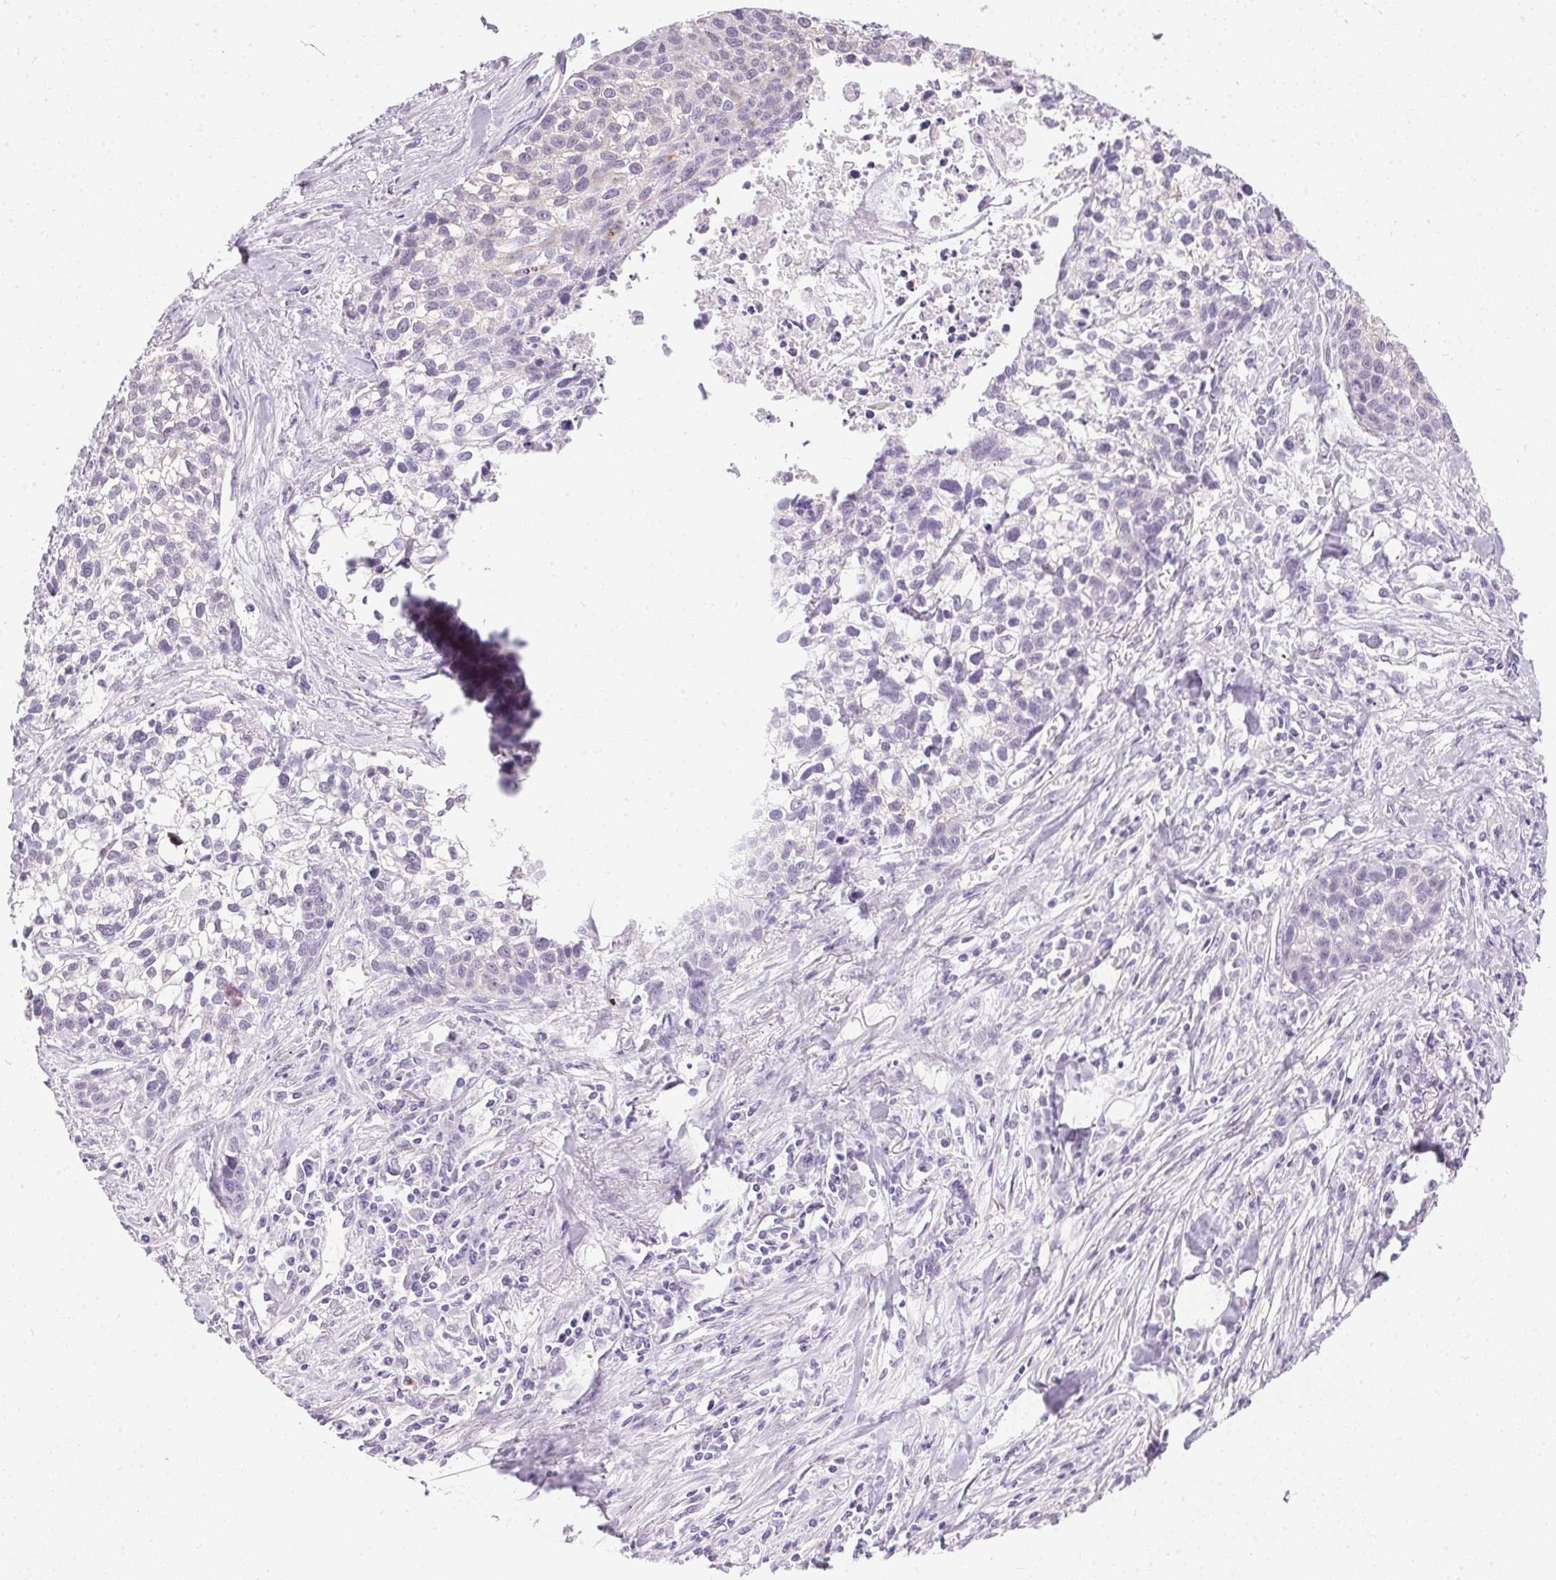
{"staining": {"intensity": "negative", "quantity": "none", "location": "none"}, "tissue": "lung cancer", "cell_type": "Tumor cells", "image_type": "cancer", "snomed": [{"axis": "morphology", "description": "Squamous cell carcinoma, NOS"}, {"axis": "topography", "description": "Lung"}], "caption": "An immunohistochemistry (IHC) histopathology image of lung squamous cell carcinoma is shown. There is no staining in tumor cells of lung squamous cell carcinoma.", "gene": "GBP6", "patient": {"sex": "male", "age": 74}}